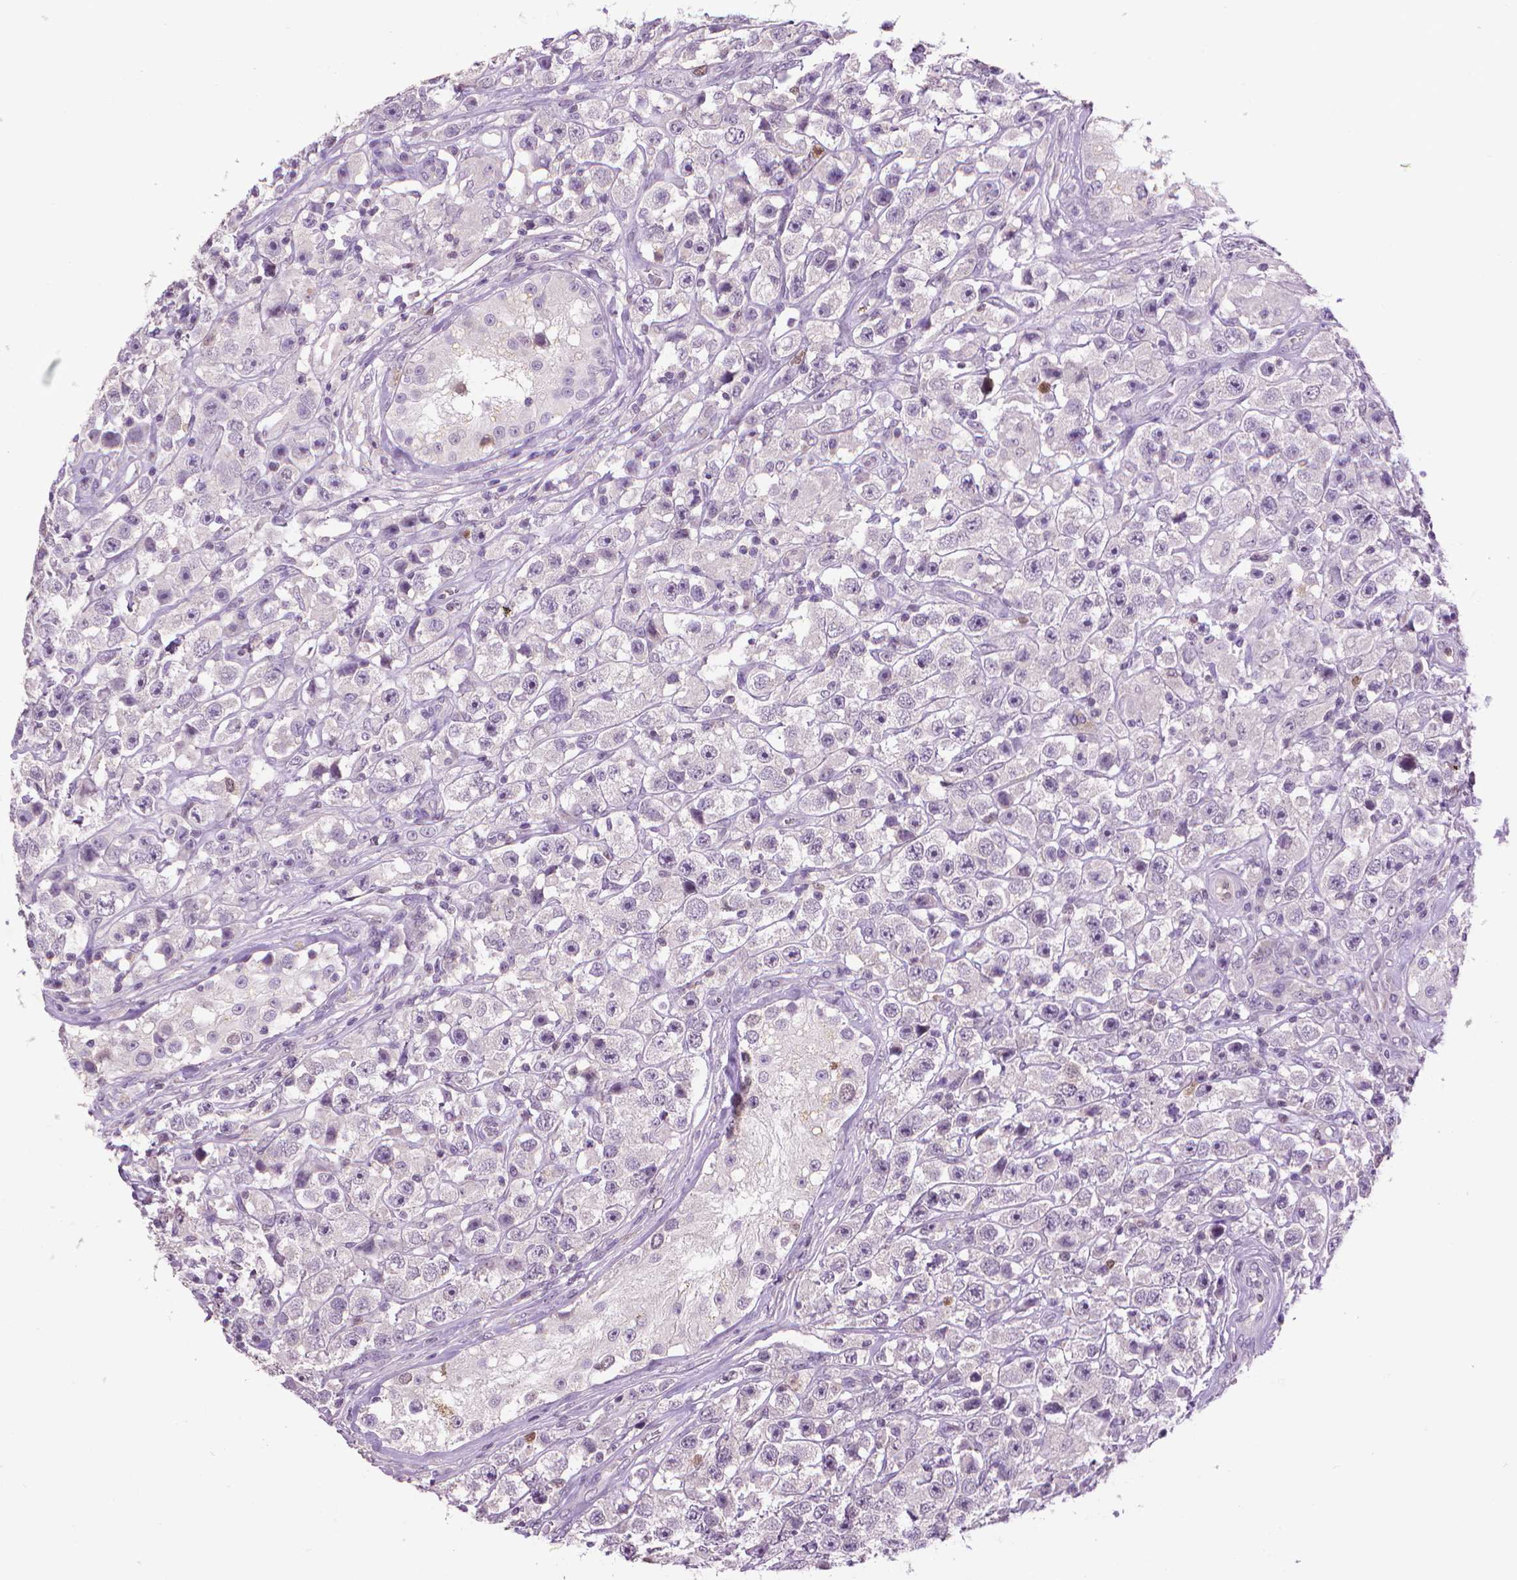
{"staining": {"intensity": "negative", "quantity": "none", "location": "none"}, "tissue": "testis cancer", "cell_type": "Tumor cells", "image_type": "cancer", "snomed": [{"axis": "morphology", "description": "Seminoma, NOS"}, {"axis": "topography", "description": "Testis"}], "caption": "Image shows no significant protein positivity in tumor cells of testis cancer (seminoma). (Stains: DAB (3,3'-diaminobenzidine) immunohistochemistry with hematoxylin counter stain, Microscopy: brightfield microscopy at high magnification).", "gene": "CDKN2D", "patient": {"sex": "male", "age": 45}}